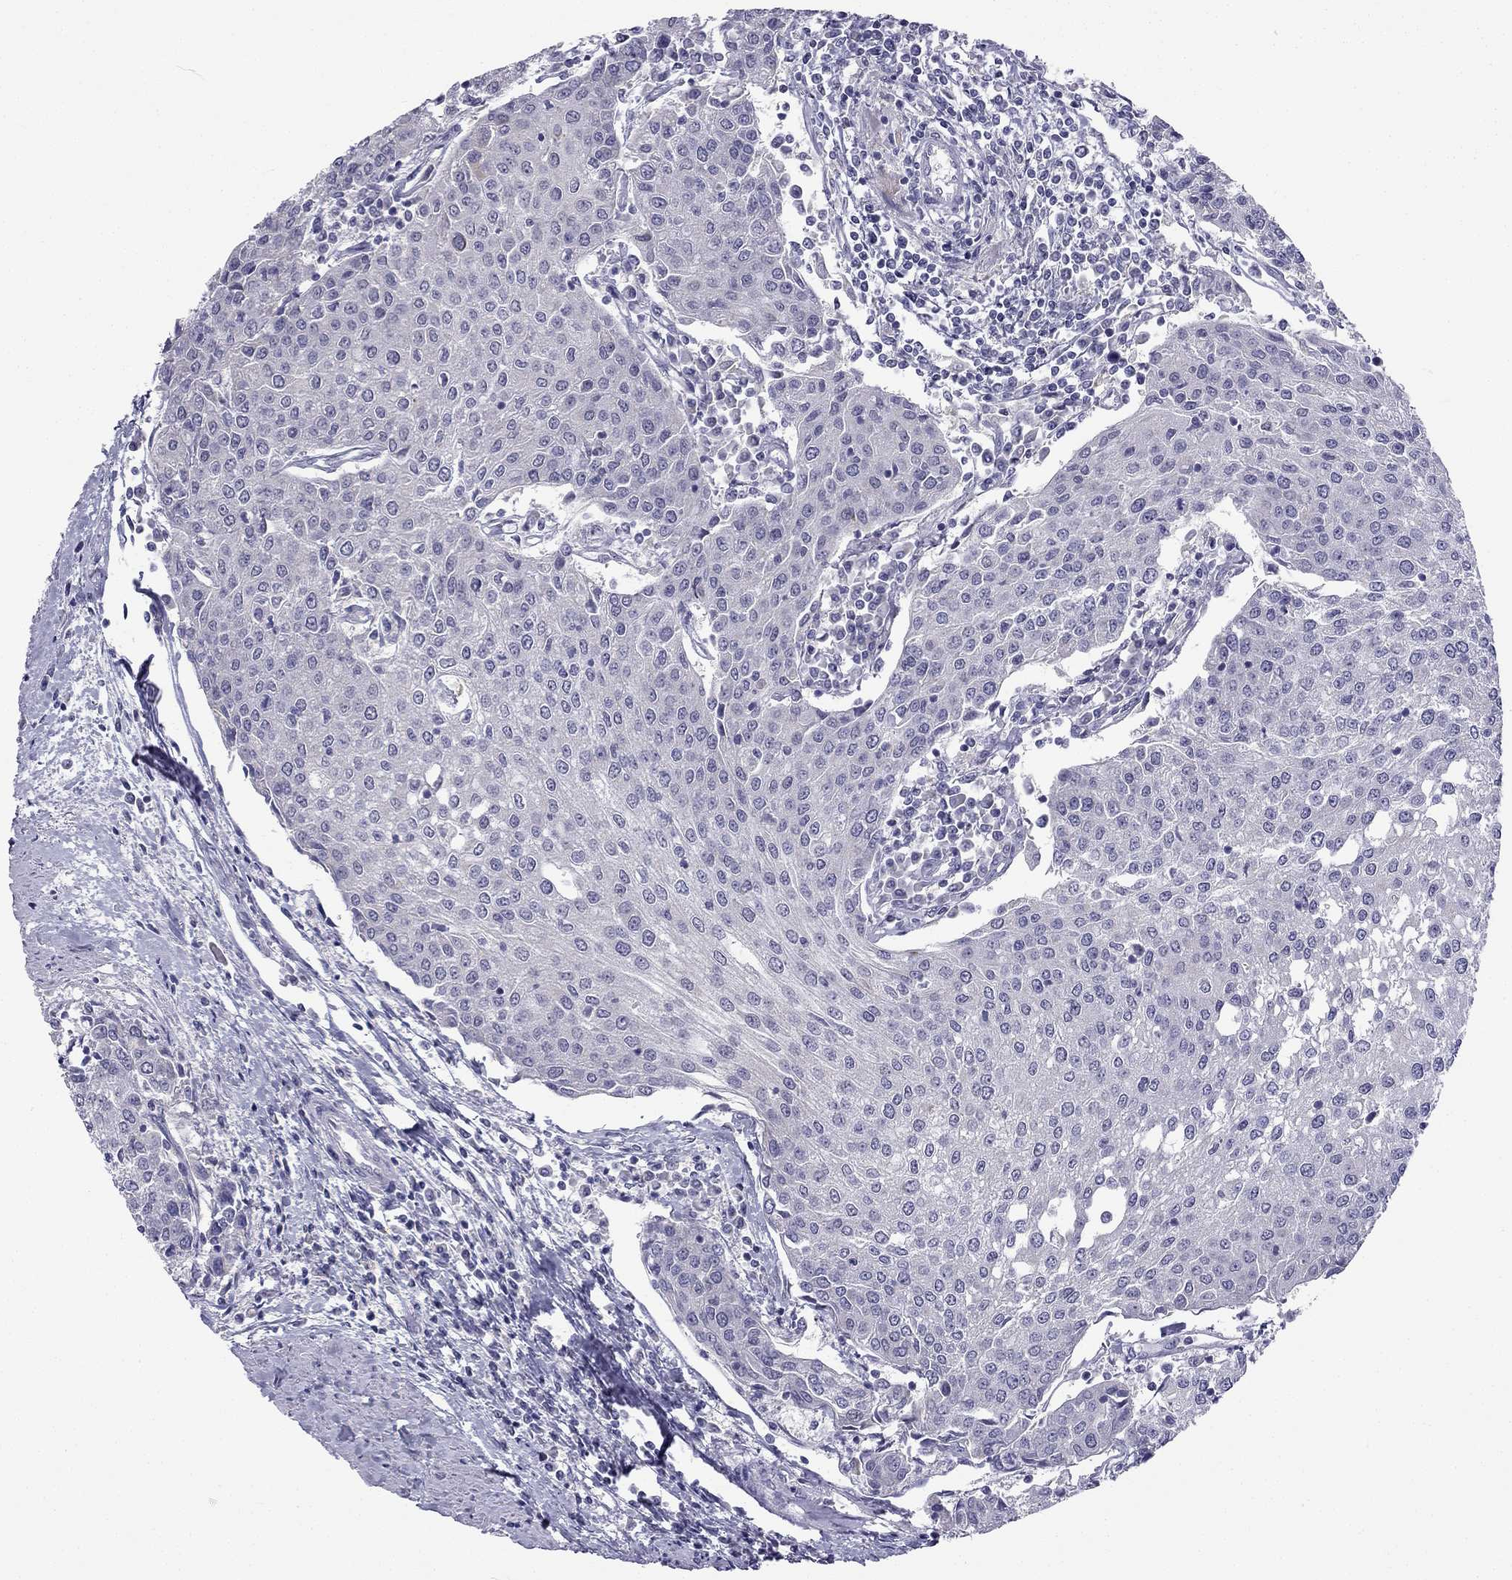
{"staining": {"intensity": "negative", "quantity": "none", "location": "none"}, "tissue": "urothelial cancer", "cell_type": "Tumor cells", "image_type": "cancer", "snomed": [{"axis": "morphology", "description": "Urothelial carcinoma, High grade"}, {"axis": "topography", "description": "Urinary bladder"}], "caption": "IHC of human urothelial cancer shows no positivity in tumor cells. (DAB (3,3'-diaminobenzidine) IHC, high magnification).", "gene": "C5orf49", "patient": {"sex": "female", "age": 85}}